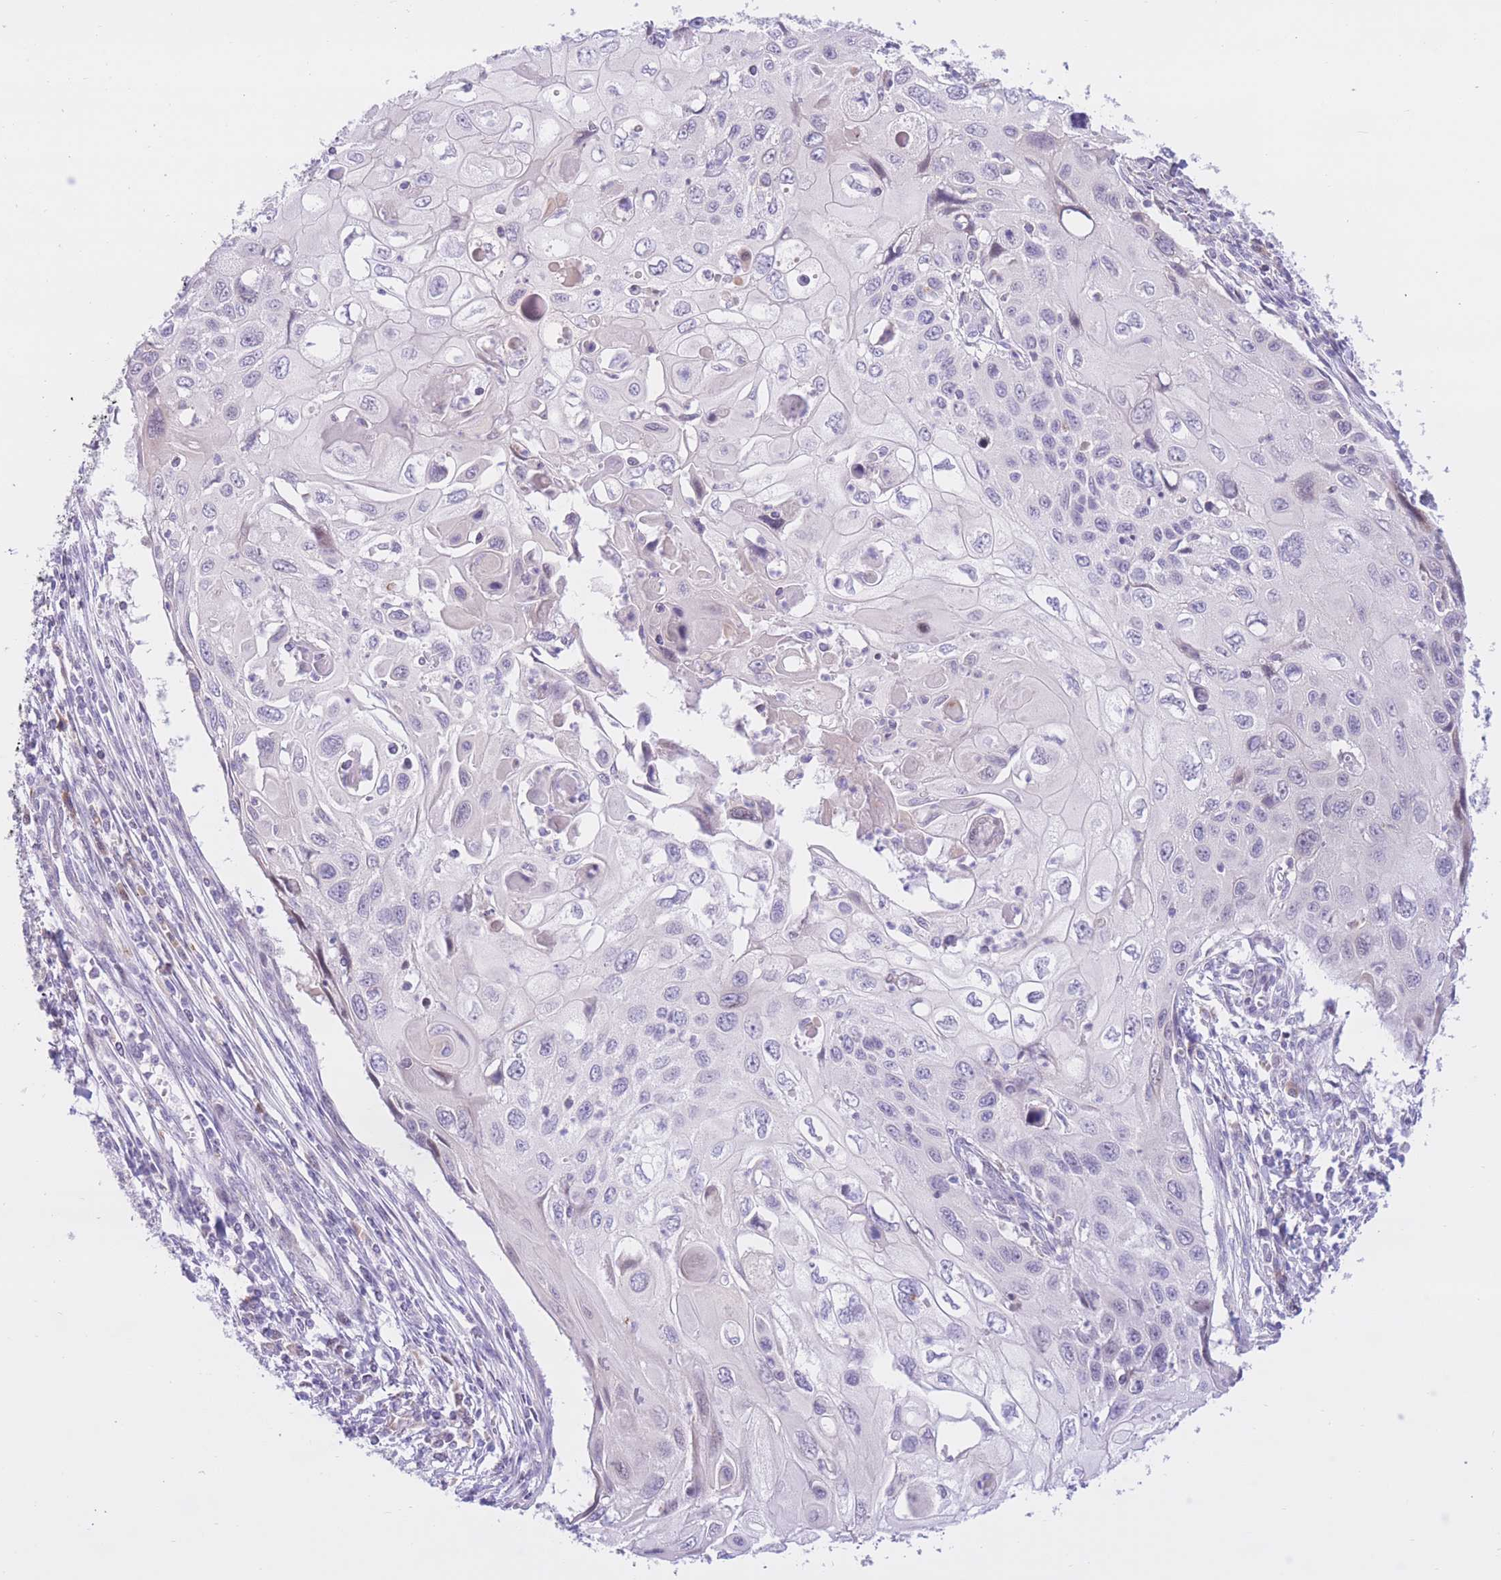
{"staining": {"intensity": "negative", "quantity": "none", "location": "none"}, "tissue": "cervical cancer", "cell_type": "Tumor cells", "image_type": "cancer", "snomed": [{"axis": "morphology", "description": "Squamous cell carcinoma, NOS"}, {"axis": "topography", "description": "Cervix"}], "caption": "Immunohistochemical staining of cervical squamous cell carcinoma shows no significant expression in tumor cells.", "gene": "RPL39L", "patient": {"sex": "female", "age": 70}}